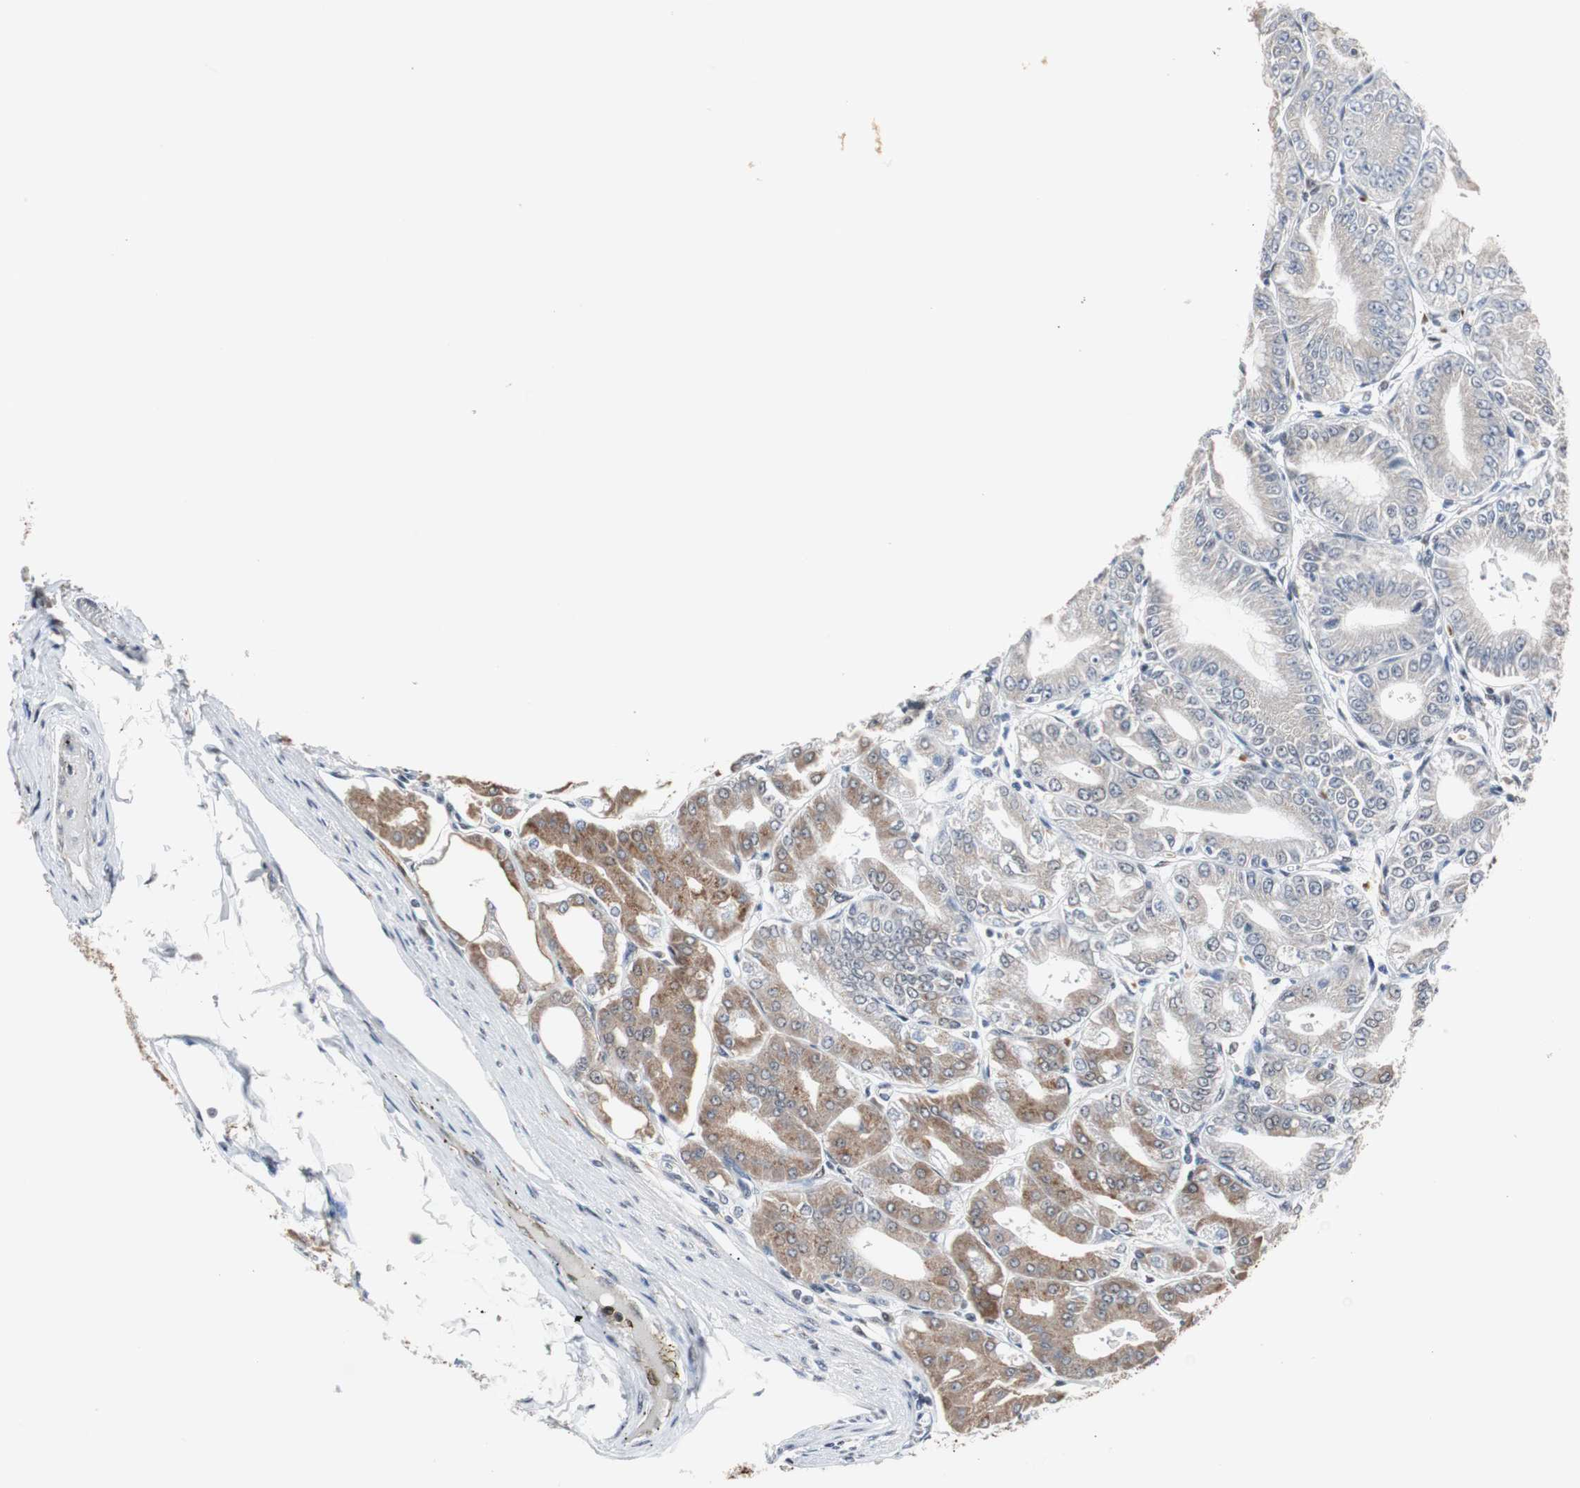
{"staining": {"intensity": "moderate", "quantity": "25%-75%", "location": "cytoplasmic/membranous"}, "tissue": "stomach", "cell_type": "Glandular cells", "image_type": "normal", "snomed": [{"axis": "morphology", "description": "Normal tissue, NOS"}, {"axis": "topography", "description": "Stomach, lower"}], "caption": "Protein positivity by immunohistochemistry (IHC) shows moderate cytoplasmic/membranous expression in about 25%-75% of glandular cells in normal stomach.", "gene": "ZHX2", "patient": {"sex": "male", "age": 71}}